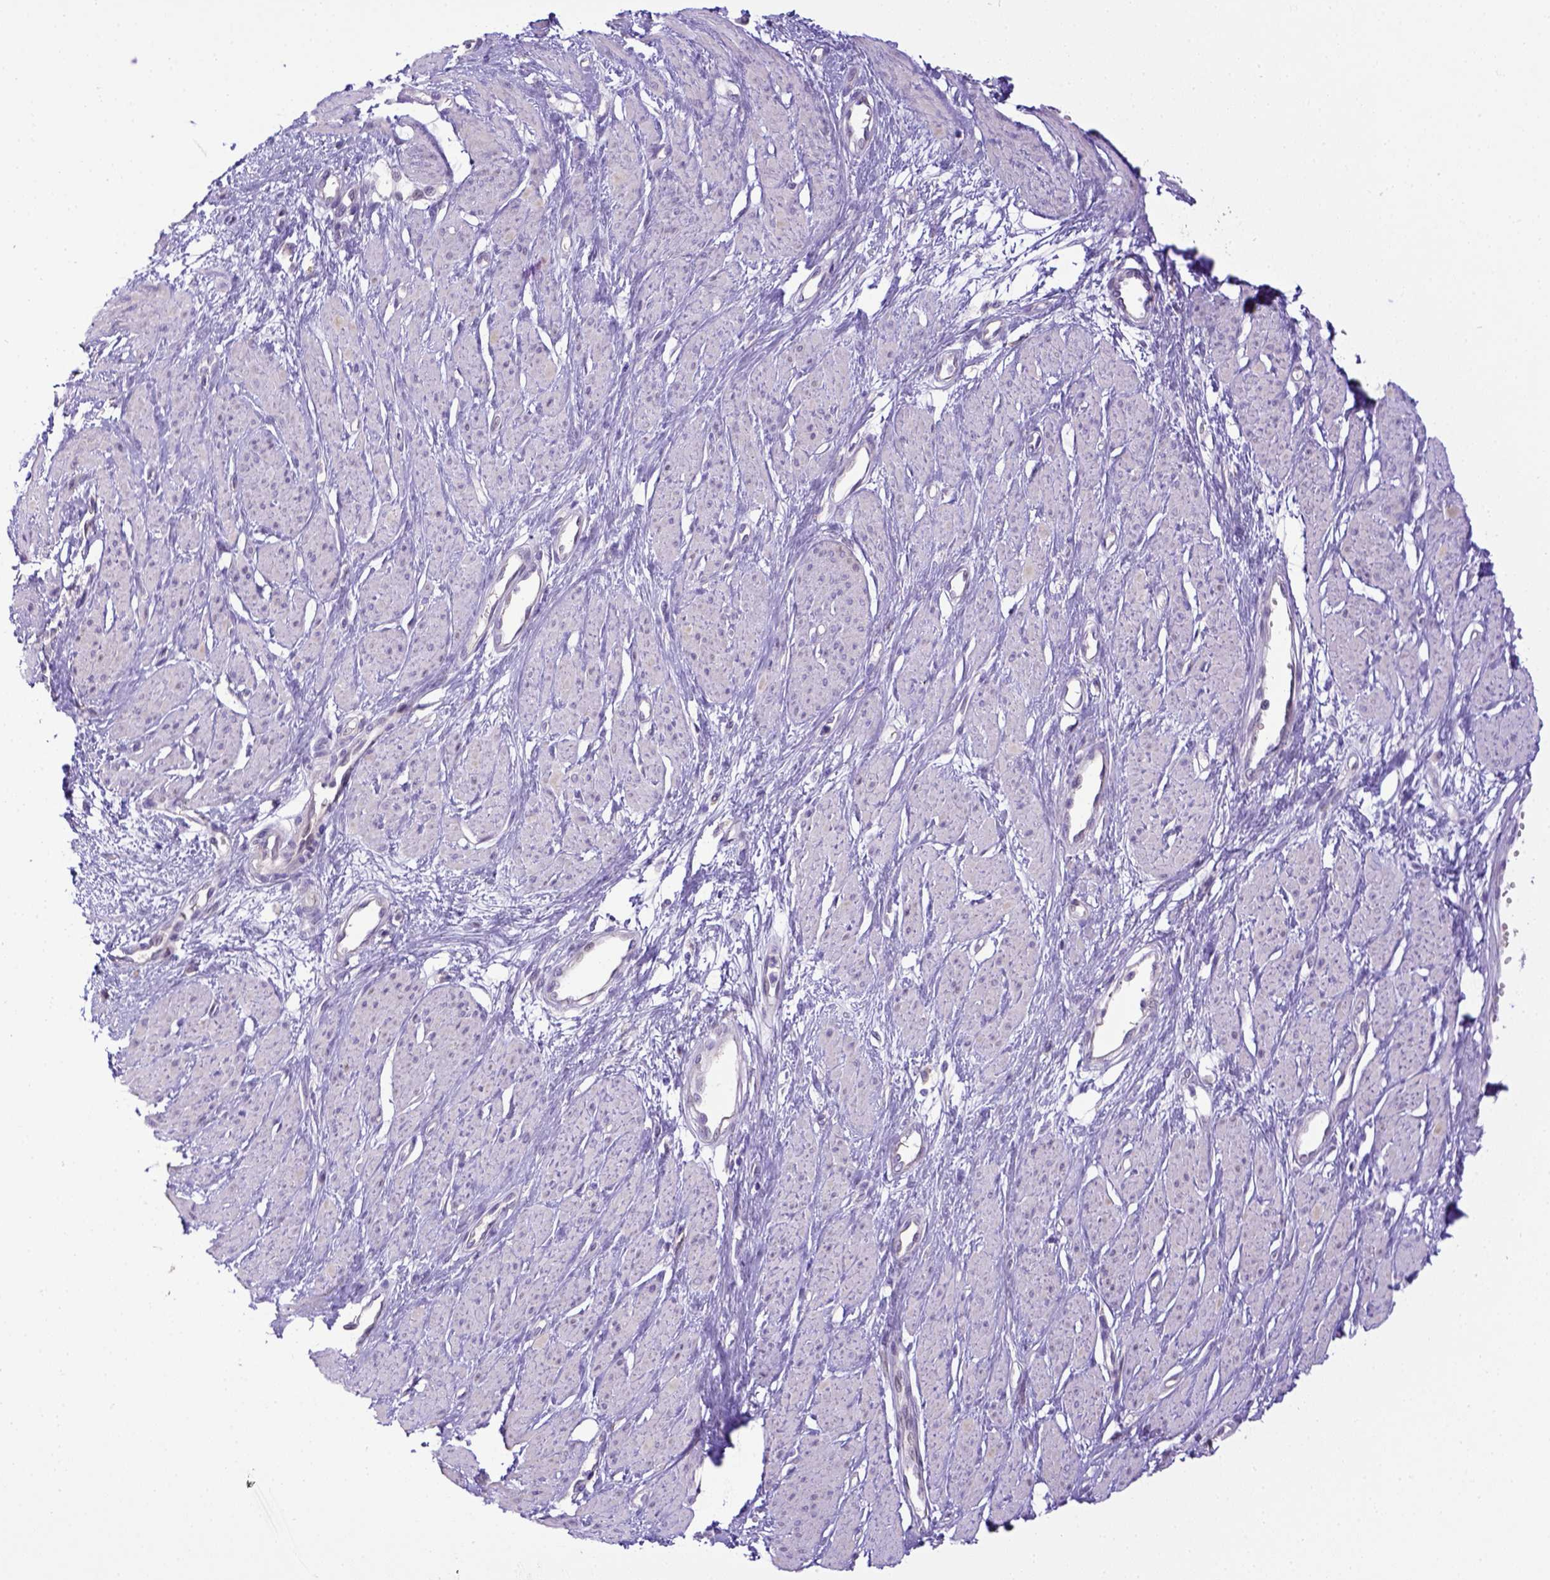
{"staining": {"intensity": "negative", "quantity": "none", "location": "none"}, "tissue": "smooth muscle", "cell_type": "Smooth muscle cells", "image_type": "normal", "snomed": [{"axis": "morphology", "description": "Normal tissue, NOS"}, {"axis": "topography", "description": "Smooth muscle"}, {"axis": "topography", "description": "Uterus"}], "caption": "Smooth muscle cells show no significant protein staining in benign smooth muscle. The staining is performed using DAB brown chromogen with nuclei counter-stained in using hematoxylin.", "gene": "CD40", "patient": {"sex": "female", "age": 39}}